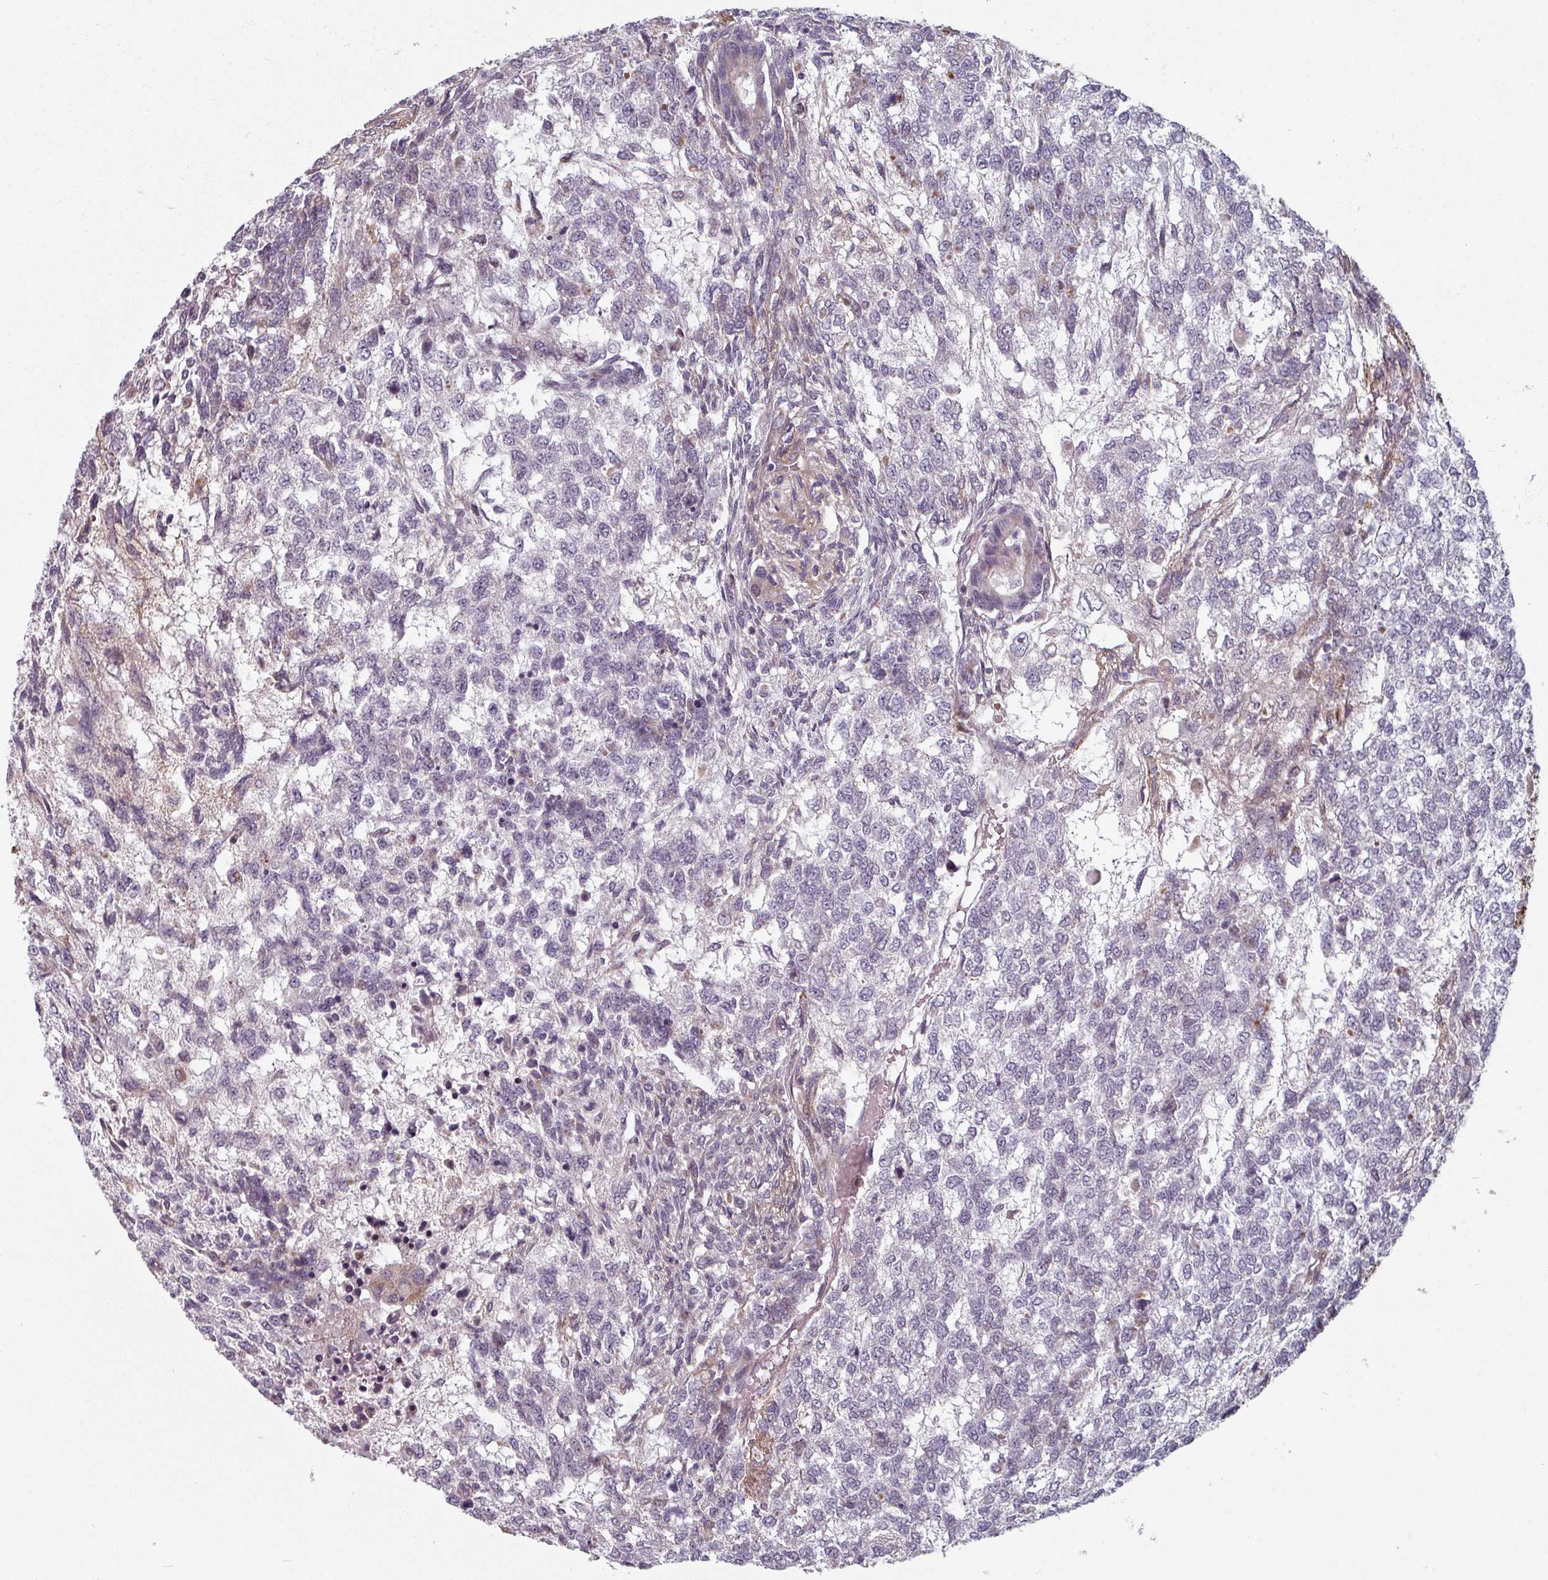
{"staining": {"intensity": "negative", "quantity": "none", "location": "none"}, "tissue": "testis cancer", "cell_type": "Tumor cells", "image_type": "cancer", "snomed": [{"axis": "morphology", "description": "Carcinoma, Embryonal, NOS"}, {"axis": "topography", "description": "Testis"}], "caption": "Testis cancer (embryonal carcinoma) stained for a protein using IHC shows no expression tumor cells.", "gene": "CYB5RL", "patient": {"sex": "male", "age": 23}}